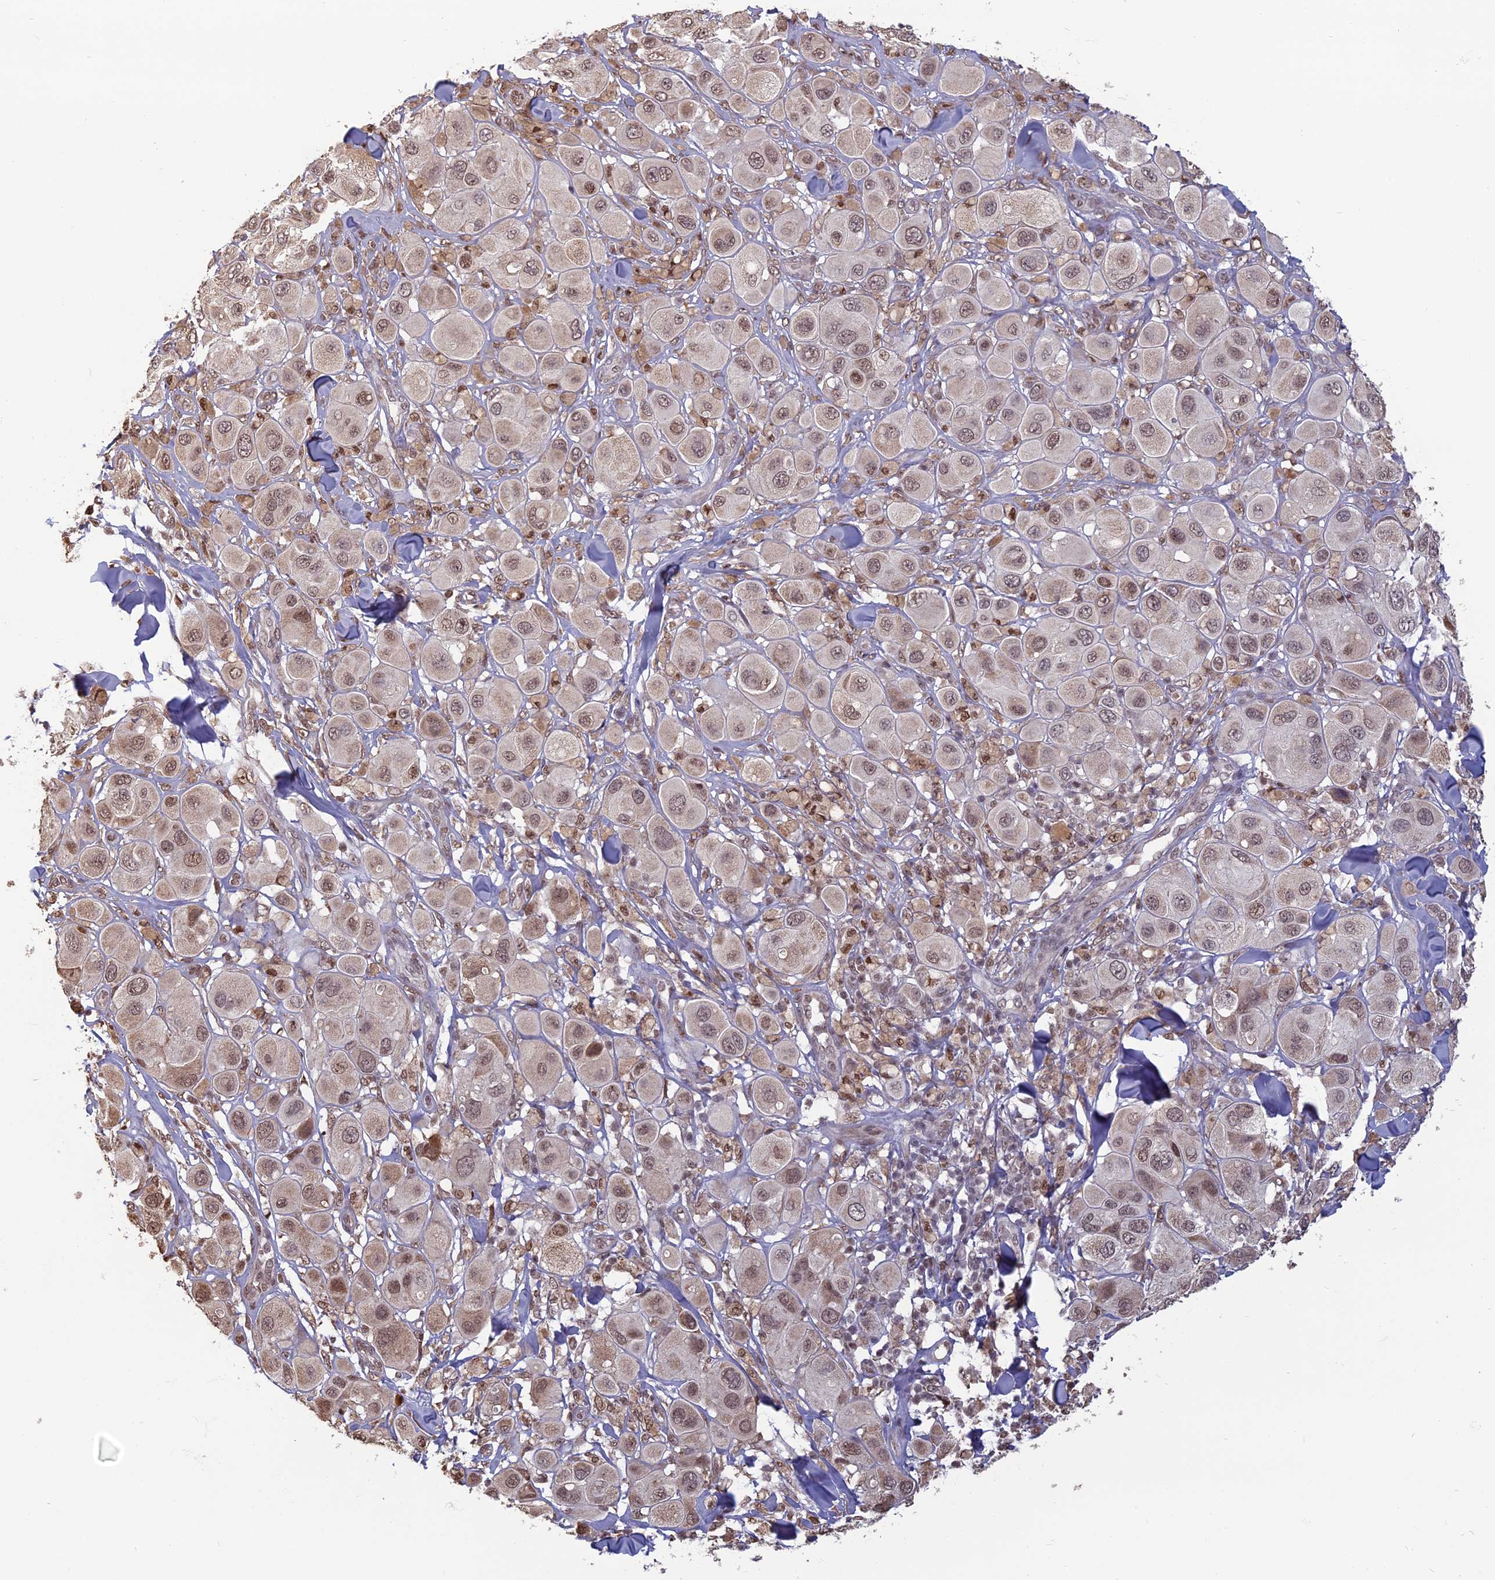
{"staining": {"intensity": "moderate", "quantity": ">75%", "location": "nuclear"}, "tissue": "melanoma", "cell_type": "Tumor cells", "image_type": "cancer", "snomed": [{"axis": "morphology", "description": "Malignant melanoma, Metastatic site"}, {"axis": "topography", "description": "Skin"}], "caption": "High-magnification brightfield microscopy of malignant melanoma (metastatic site) stained with DAB (brown) and counterstained with hematoxylin (blue). tumor cells exhibit moderate nuclear expression is seen in about>75% of cells.", "gene": "MFAP1", "patient": {"sex": "male", "age": 41}}